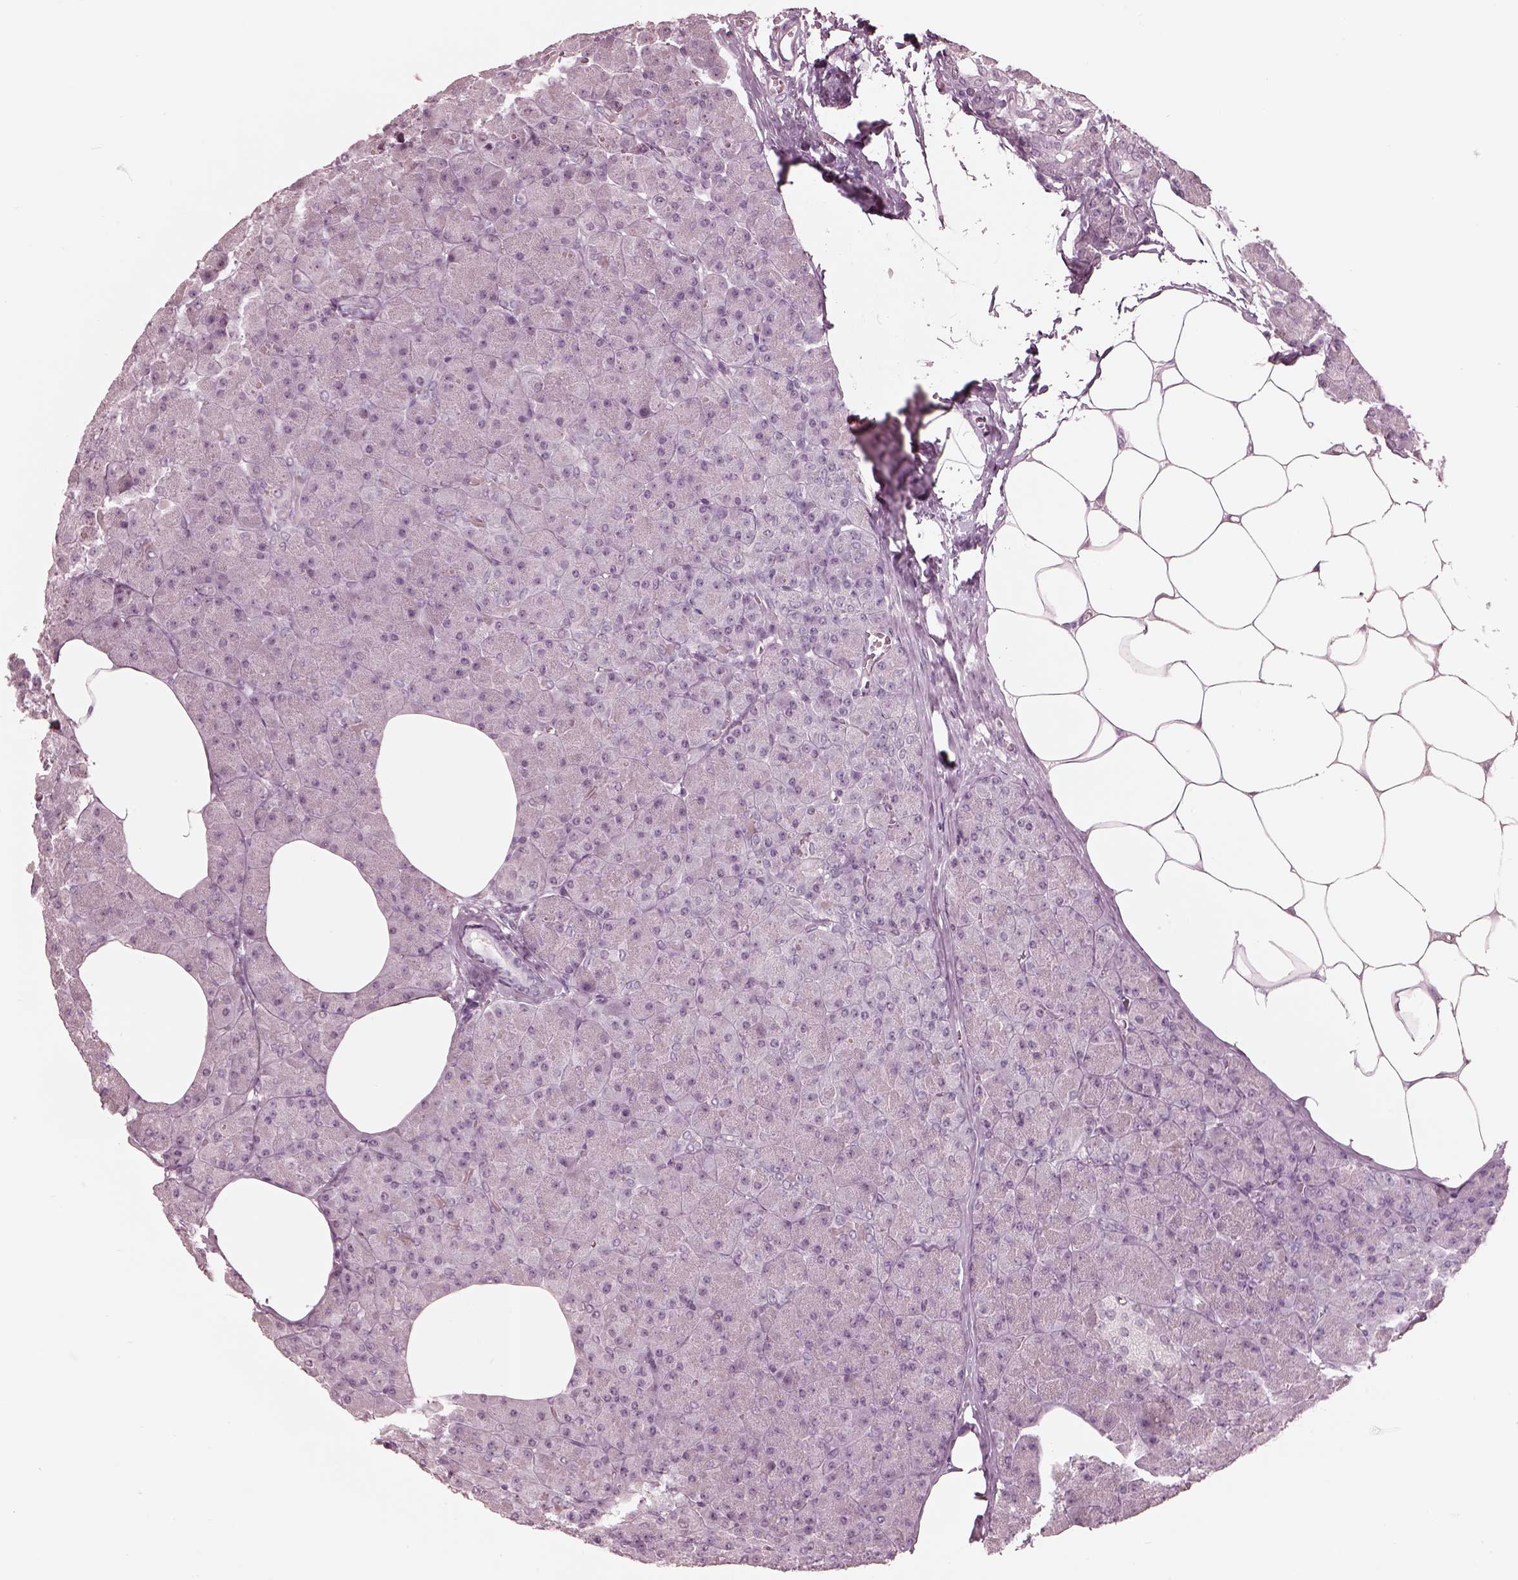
{"staining": {"intensity": "negative", "quantity": "none", "location": "none"}, "tissue": "pancreas", "cell_type": "Exocrine glandular cells", "image_type": "normal", "snomed": [{"axis": "morphology", "description": "Normal tissue, NOS"}, {"axis": "topography", "description": "Pancreas"}], "caption": "Pancreas stained for a protein using immunohistochemistry exhibits no staining exocrine glandular cells.", "gene": "GARIN4", "patient": {"sex": "female", "age": 45}}